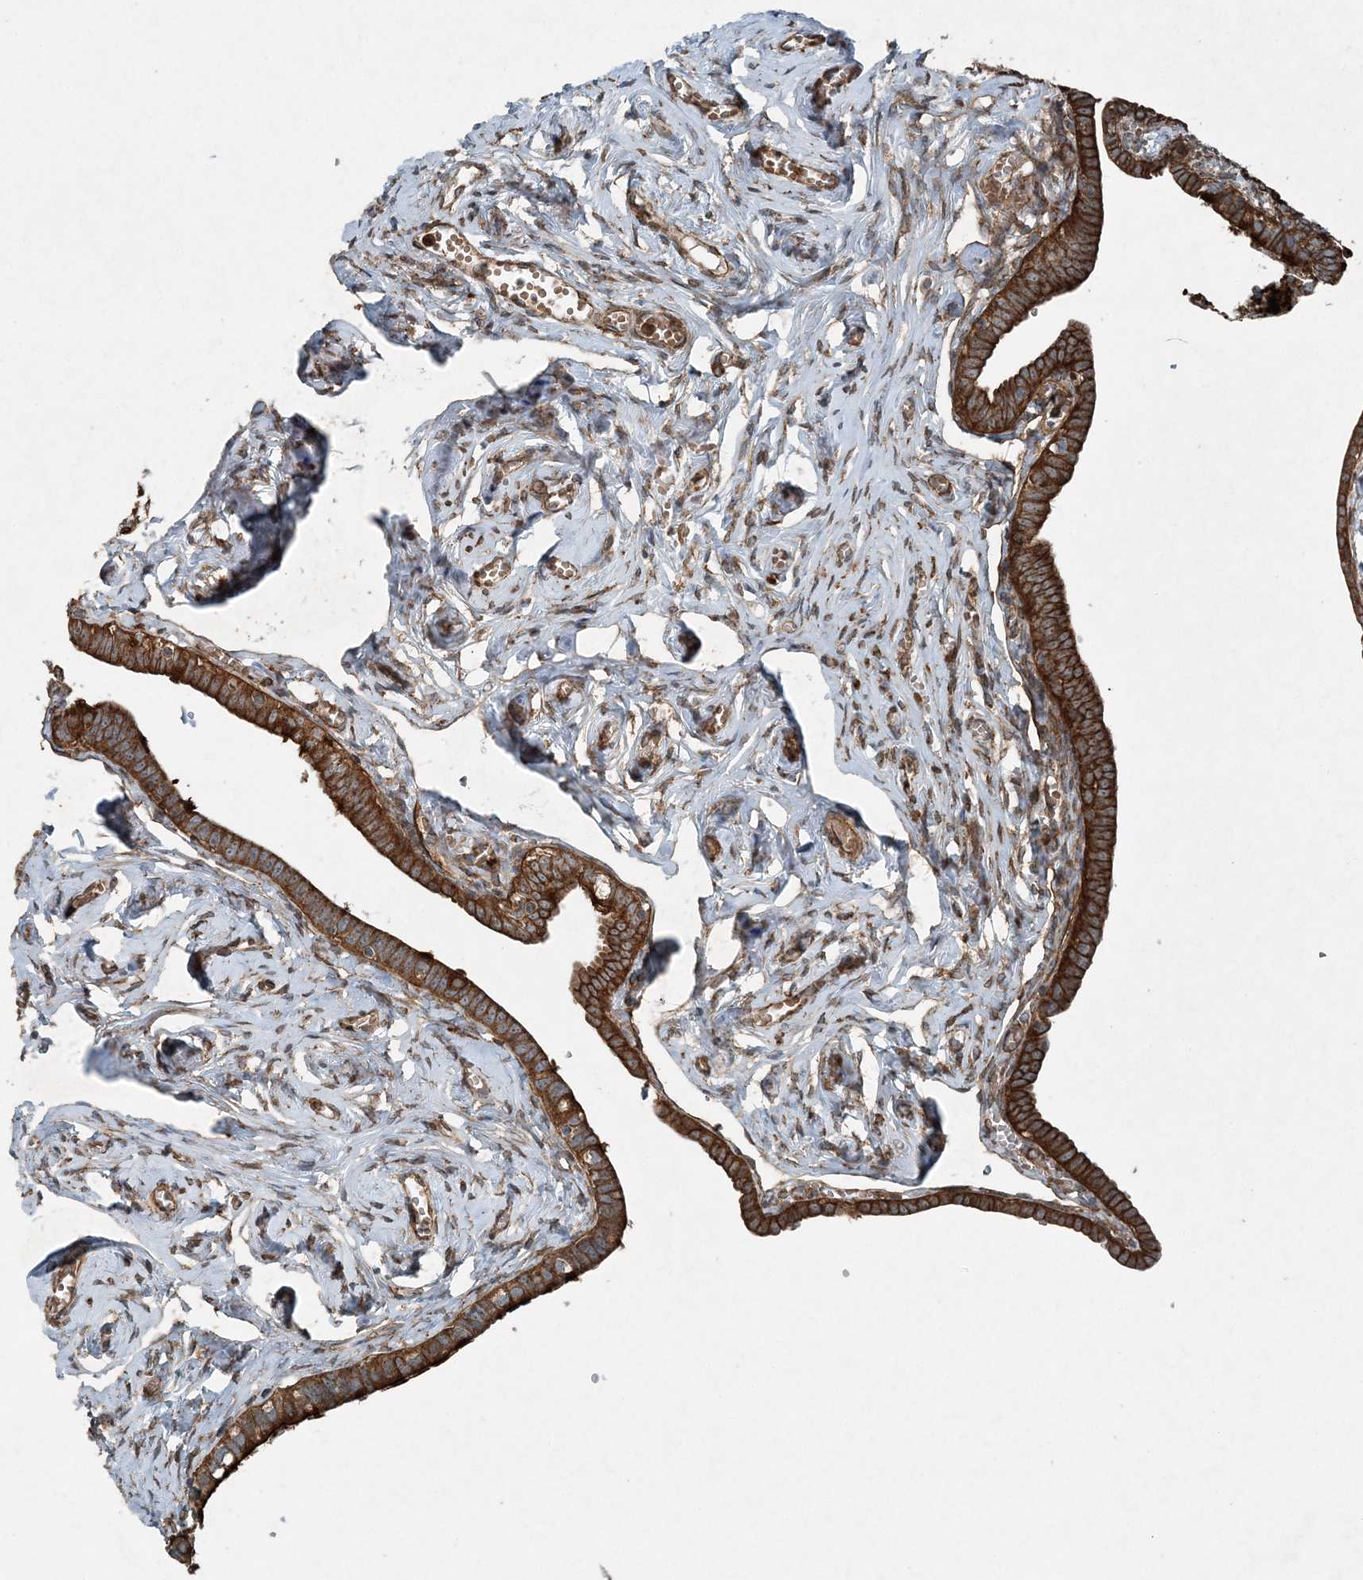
{"staining": {"intensity": "strong", "quantity": ">75%", "location": "cytoplasmic/membranous"}, "tissue": "fallopian tube", "cell_type": "Glandular cells", "image_type": "normal", "snomed": [{"axis": "morphology", "description": "Normal tissue, NOS"}, {"axis": "topography", "description": "Fallopian tube"}], "caption": "The micrograph exhibits a brown stain indicating the presence of a protein in the cytoplasmic/membranous of glandular cells in fallopian tube. (DAB IHC, brown staining for protein, blue staining for nuclei).", "gene": "COPS7B", "patient": {"sex": "female", "age": 71}}